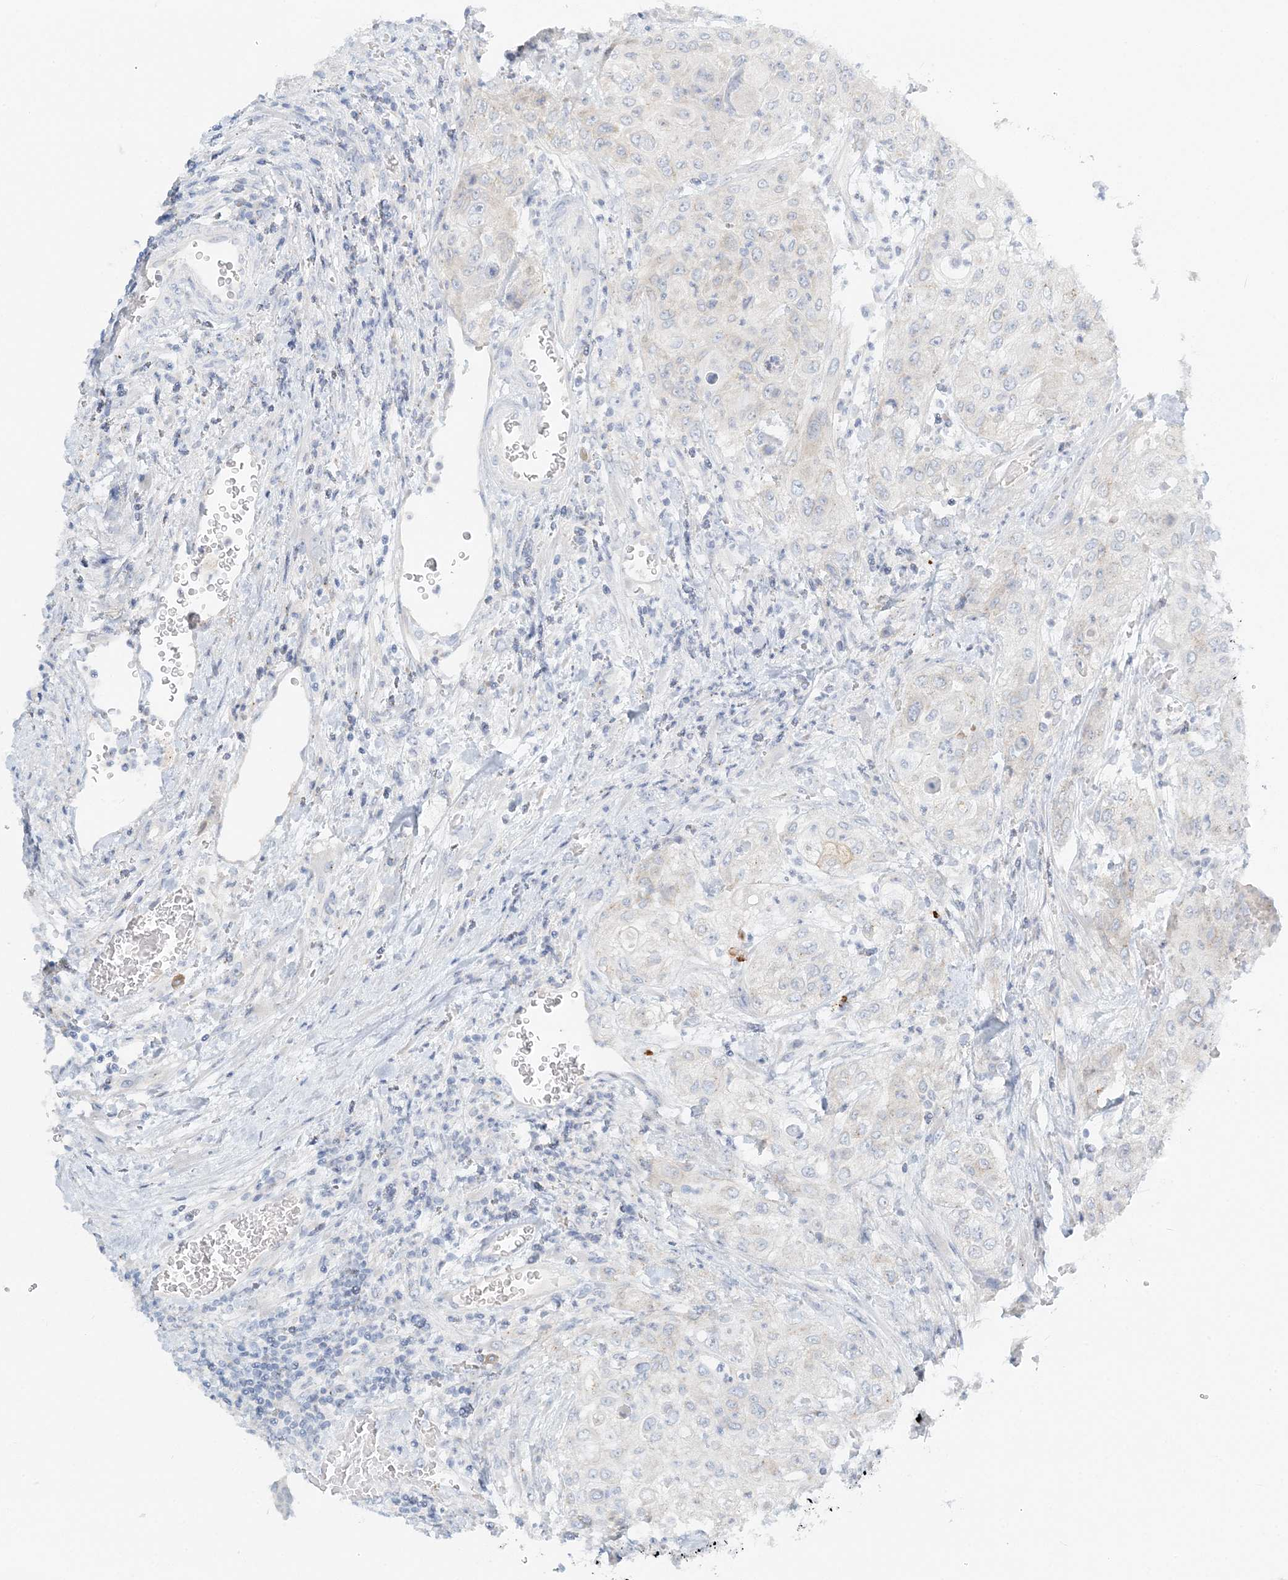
{"staining": {"intensity": "moderate", "quantity": "<25%", "location": "cytoplasmic/membranous"}, "tissue": "urothelial cancer", "cell_type": "Tumor cells", "image_type": "cancer", "snomed": [{"axis": "morphology", "description": "Urothelial carcinoma, High grade"}, {"axis": "topography", "description": "Urinary bladder"}], "caption": "Immunohistochemistry (IHC) image of neoplastic tissue: high-grade urothelial carcinoma stained using IHC reveals low levels of moderate protein expression localized specifically in the cytoplasmic/membranous of tumor cells, appearing as a cytoplasmic/membranous brown color.", "gene": "NAA11", "patient": {"sex": "female", "age": 79}}